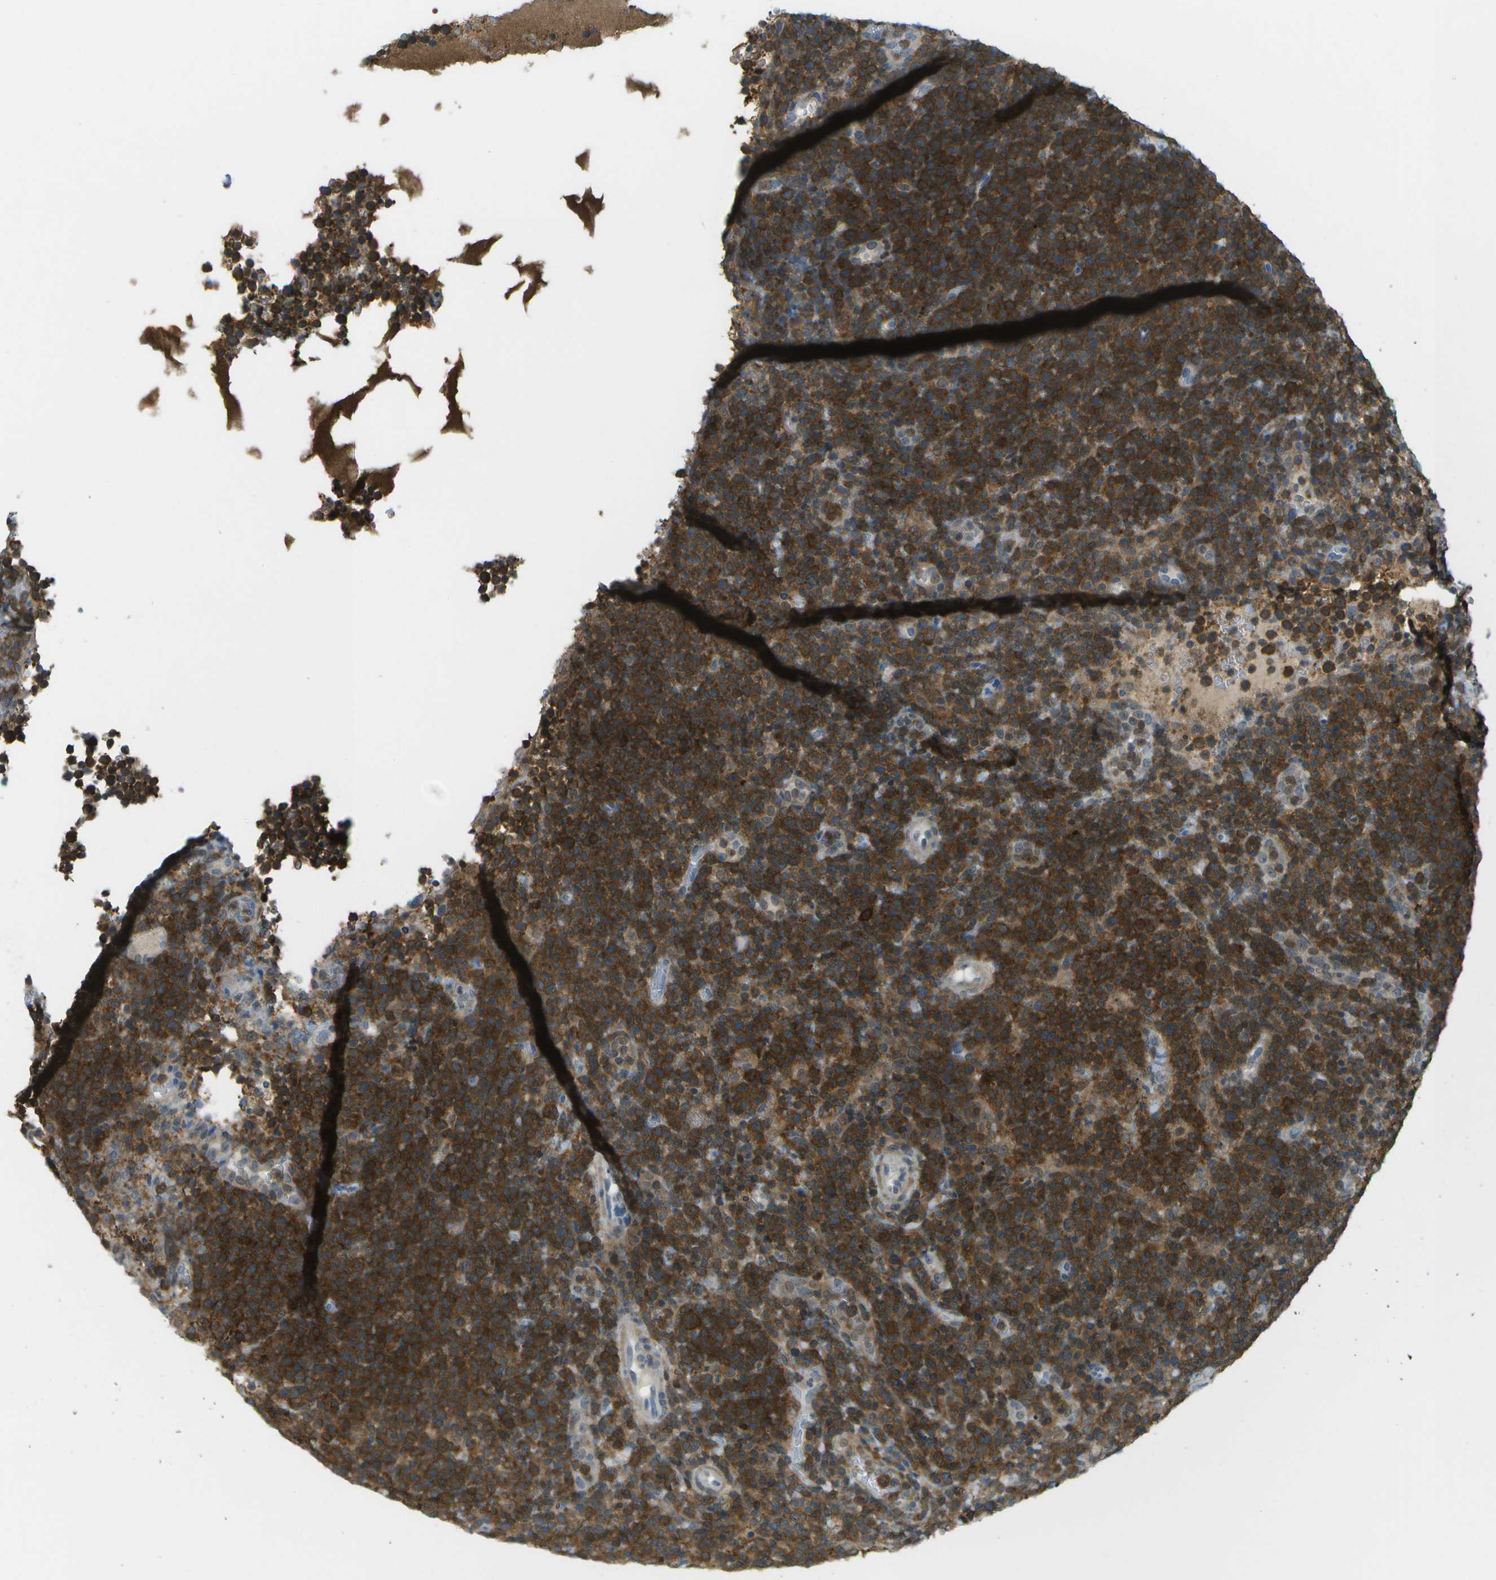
{"staining": {"intensity": "strong", "quantity": ">75%", "location": "cytoplasmic/membranous"}, "tissue": "lymphoma", "cell_type": "Tumor cells", "image_type": "cancer", "snomed": [{"axis": "morphology", "description": "Malignant lymphoma, non-Hodgkin's type, High grade"}, {"axis": "topography", "description": "Lymph node"}], "caption": "A histopathology image showing strong cytoplasmic/membranous positivity in about >75% of tumor cells in lymphoma, as visualized by brown immunohistochemical staining.", "gene": "CDH23", "patient": {"sex": "male", "age": 61}}